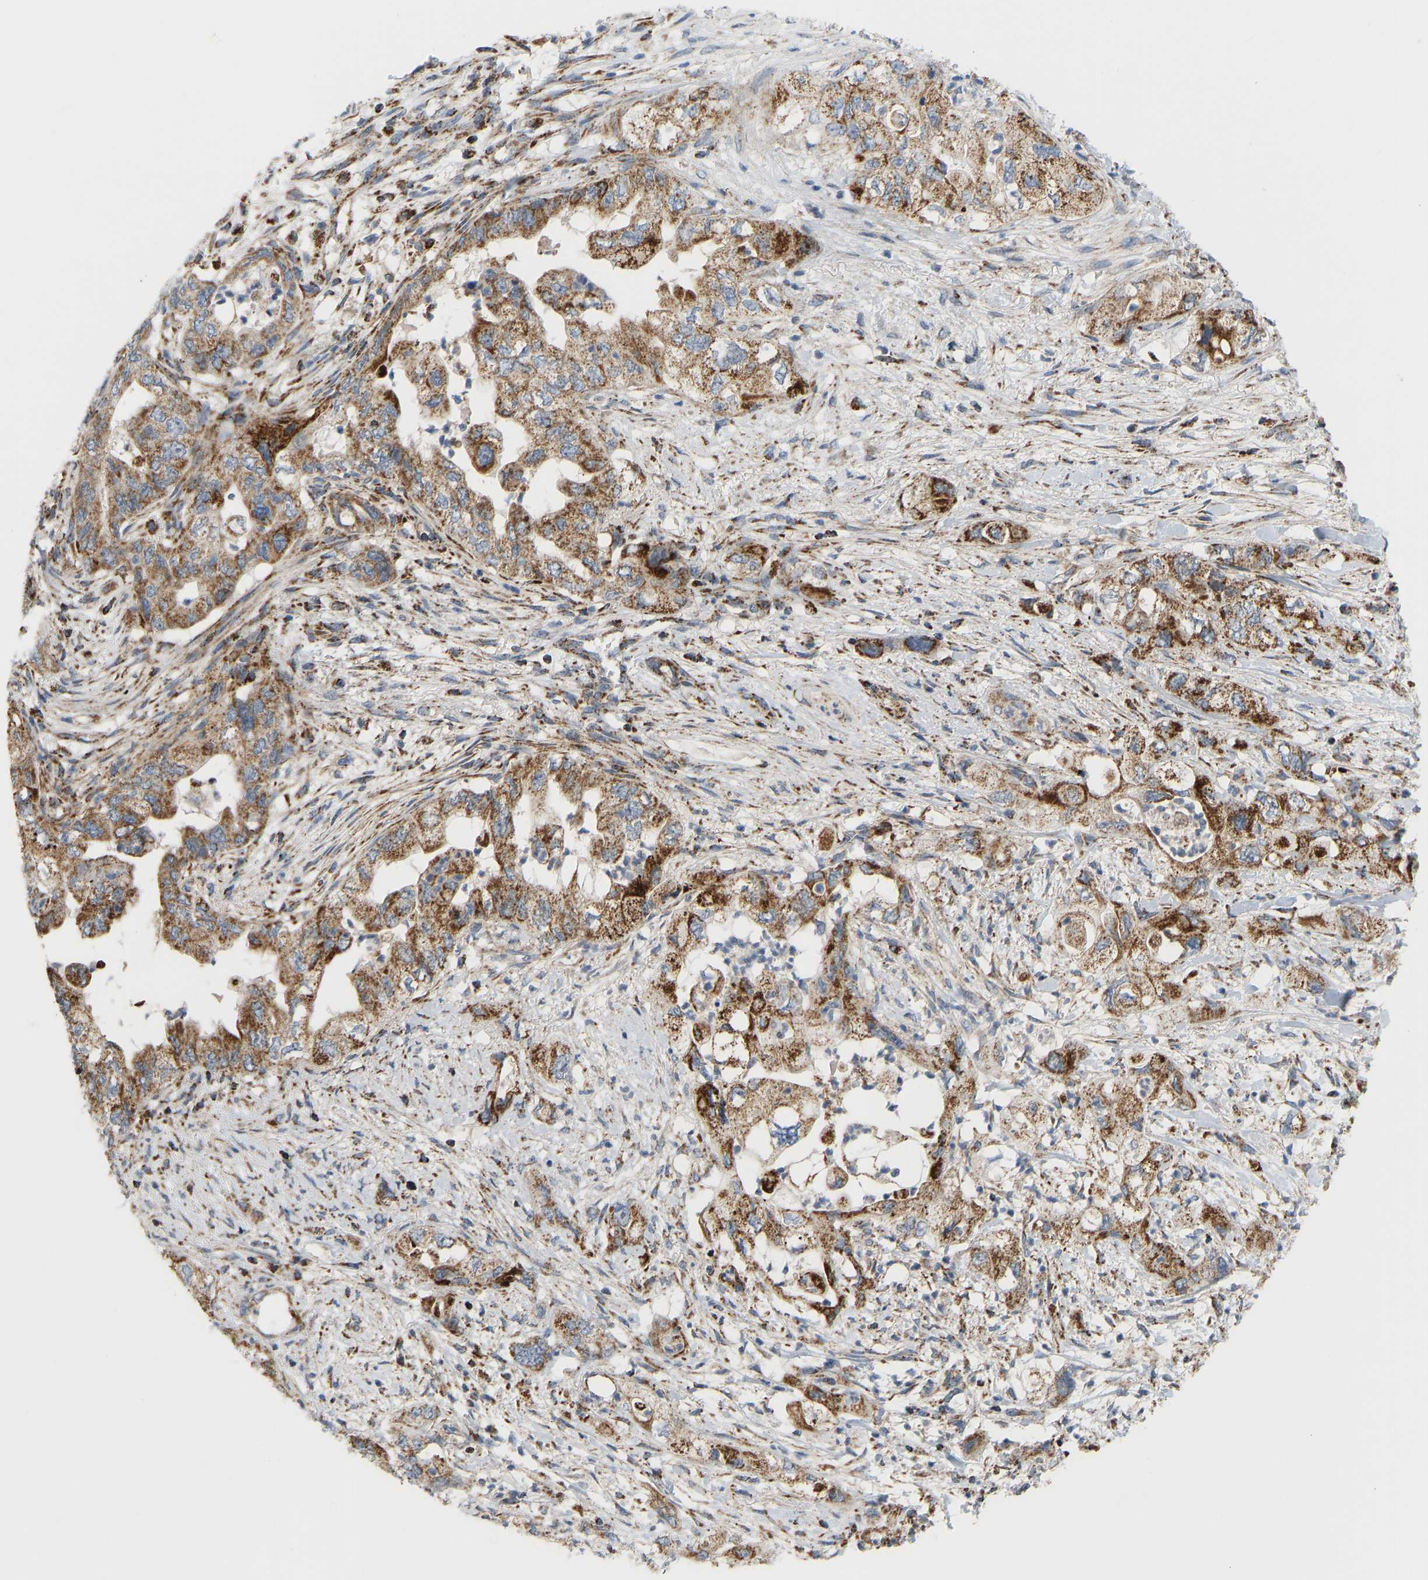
{"staining": {"intensity": "moderate", "quantity": ">75%", "location": "cytoplasmic/membranous"}, "tissue": "pancreatic cancer", "cell_type": "Tumor cells", "image_type": "cancer", "snomed": [{"axis": "morphology", "description": "Adenocarcinoma, NOS"}, {"axis": "topography", "description": "Pancreas"}], "caption": "An immunohistochemistry photomicrograph of neoplastic tissue is shown. Protein staining in brown shows moderate cytoplasmic/membranous positivity in pancreatic cancer (adenocarcinoma) within tumor cells. Immunohistochemistry (ihc) stains the protein in brown and the nuclei are stained blue.", "gene": "GPSM2", "patient": {"sex": "female", "age": 73}}